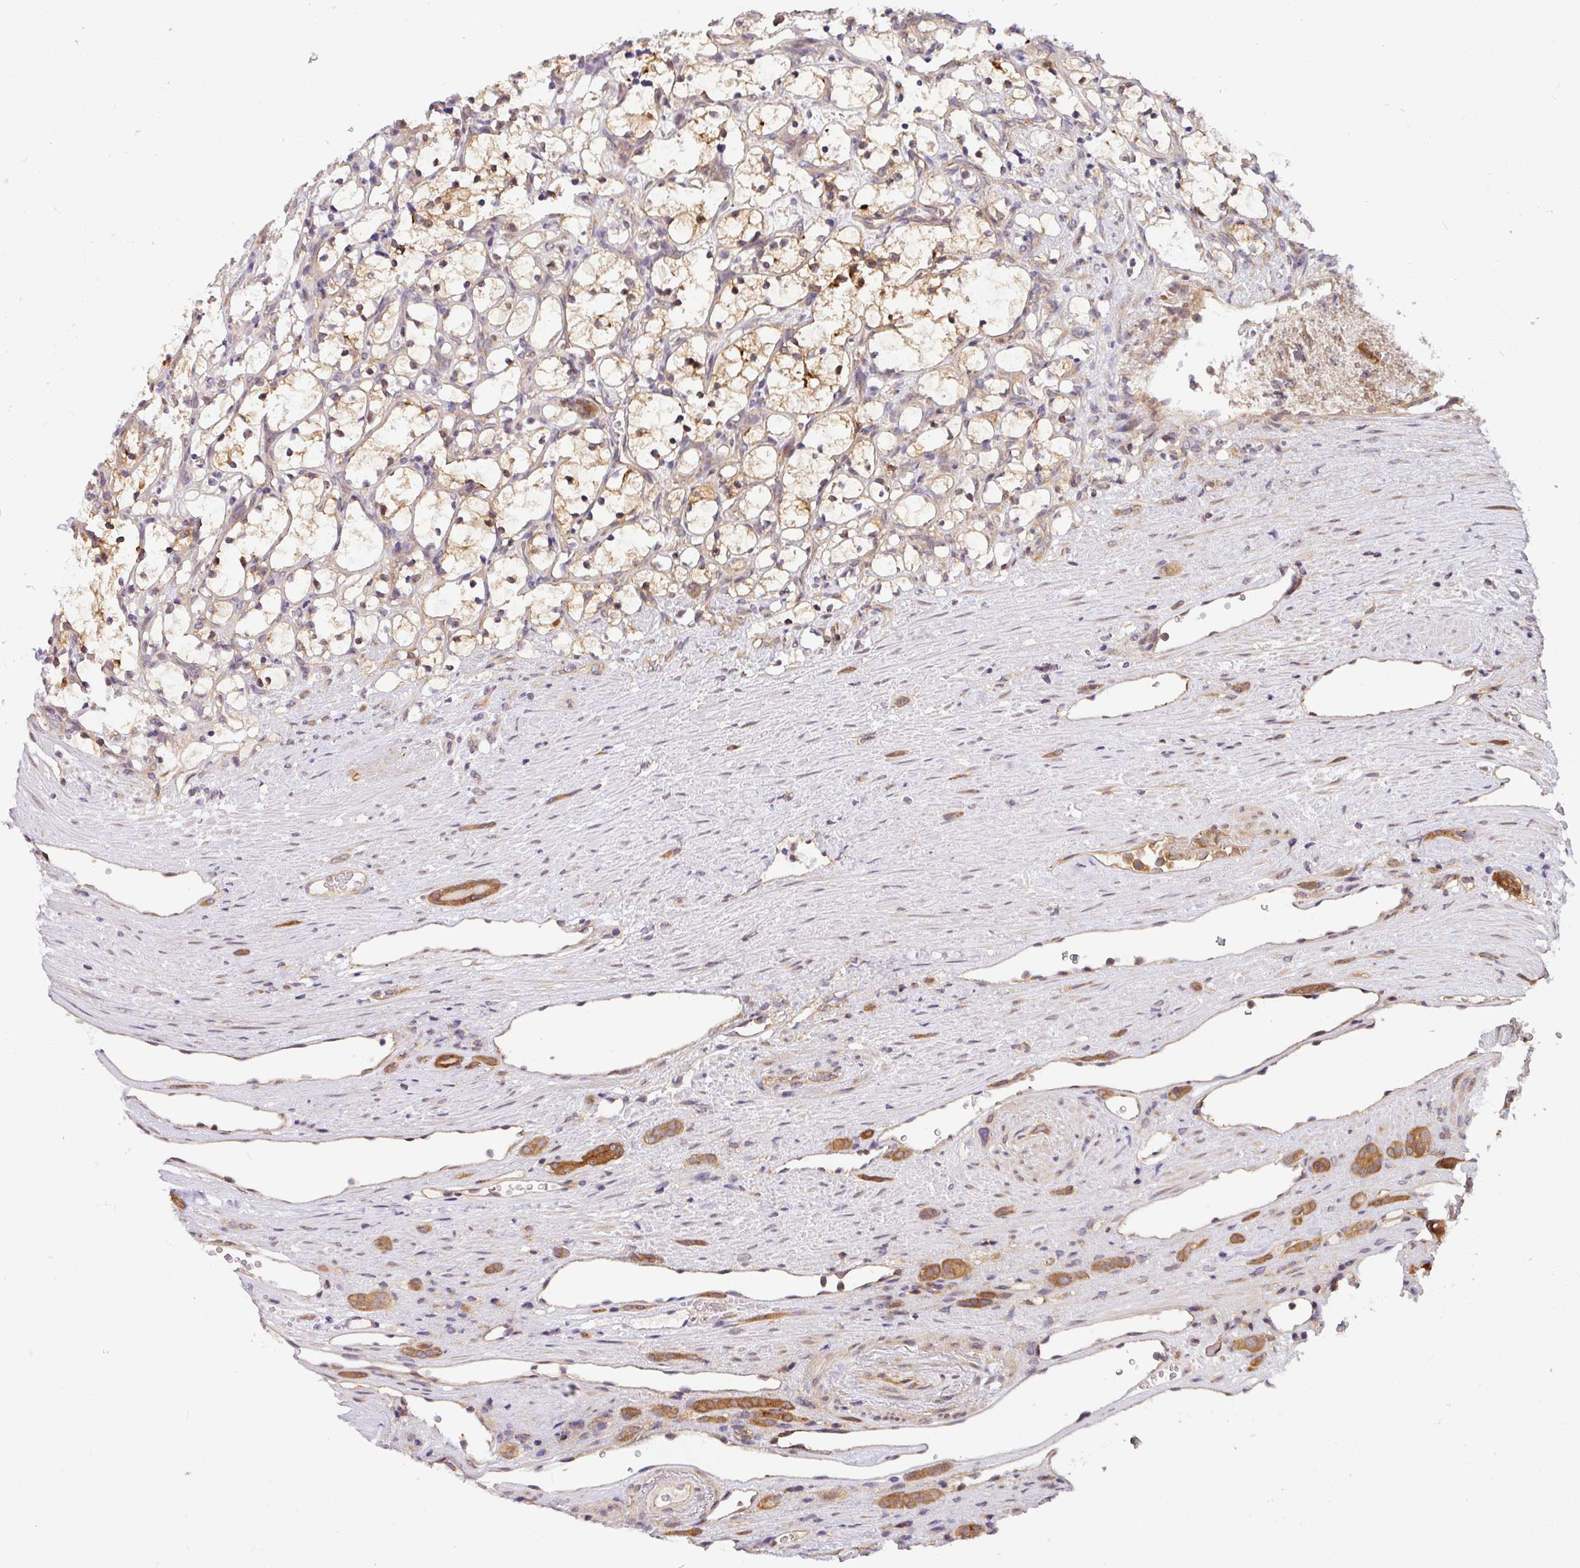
{"staining": {"intensity": "weak", "quantity": ">75%", "location": "cytoplasmic/membranous"}, "tissue": "renal cancer", "cell_type": "Tumor cells", "image_type": "cancer", "snomed": [{"axis": "morphology", "description": "Adenocarcinoma, NOS"}, {"axis": "topography", "description": "Kidney"}], "caption": "Weak cytoplasmic/membranous staining is identified in approximately >75% of tumor cells in renal adenocarcinoma.", "gene": "SHB", "patient": {"sex": "female", "age": 69}}